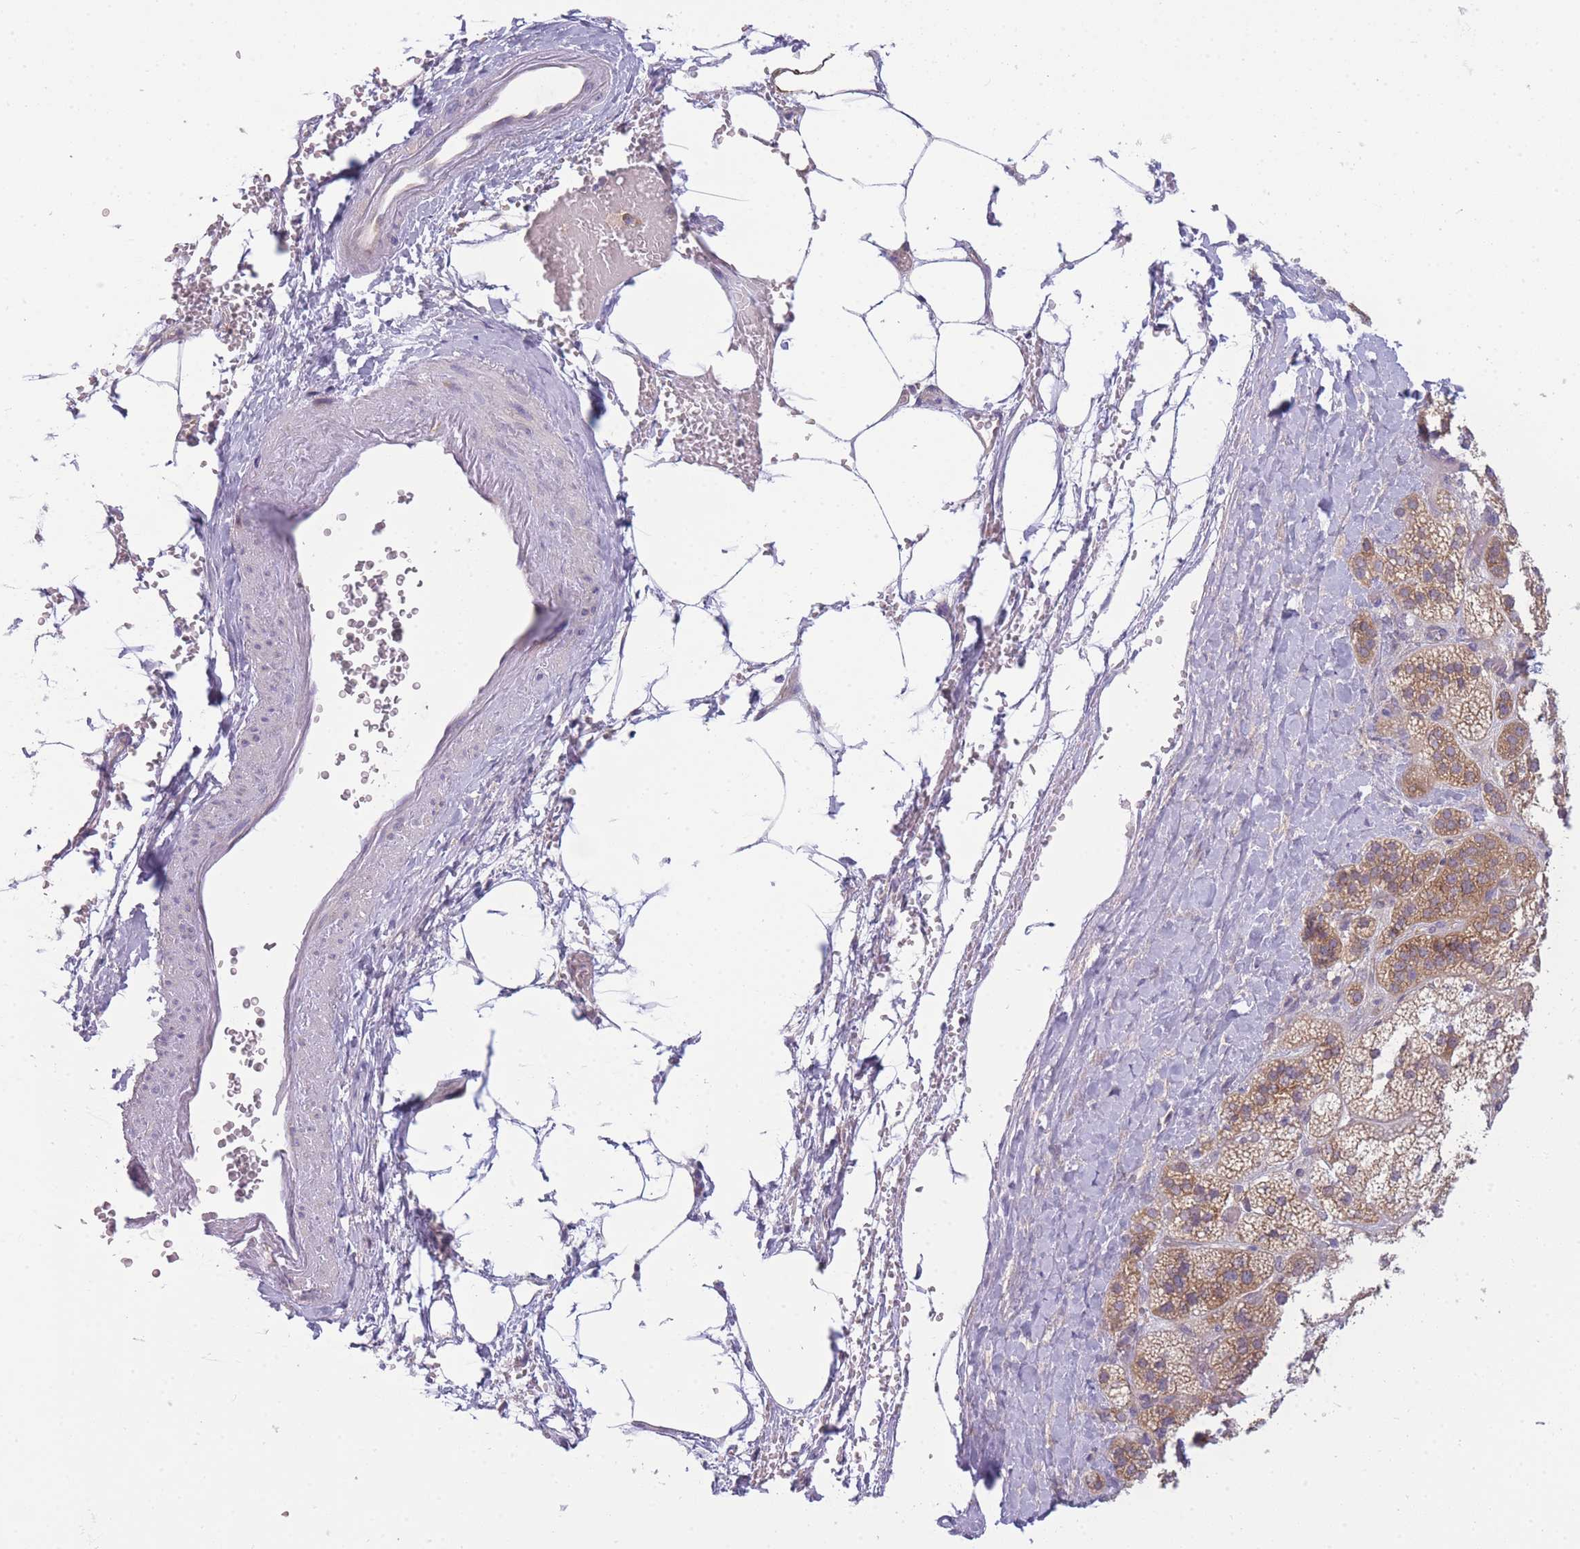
{"staining": {"intensity": "moderate", "quantity": "25%-75%", "location": "cytoplasmic/membranous"}, "tissue": "adrenal gland", "cell_type": "Glandular cells", "image_type": "normal", "snomed": [{"axis": "morphology", "description": "Normal tissue, NOS"}, {"axis": "topography", "description": "Adrenal gland"}], "caption": "This image exhibits immunohistochemistry (IHC) staining of normal human adrenal gland, with medium moderate cytoplasmic/membranous positivity in about 25%-75% of glandular cells.", "gene": "PFDN6", "patient": {"sex": "female", "age": 70}}